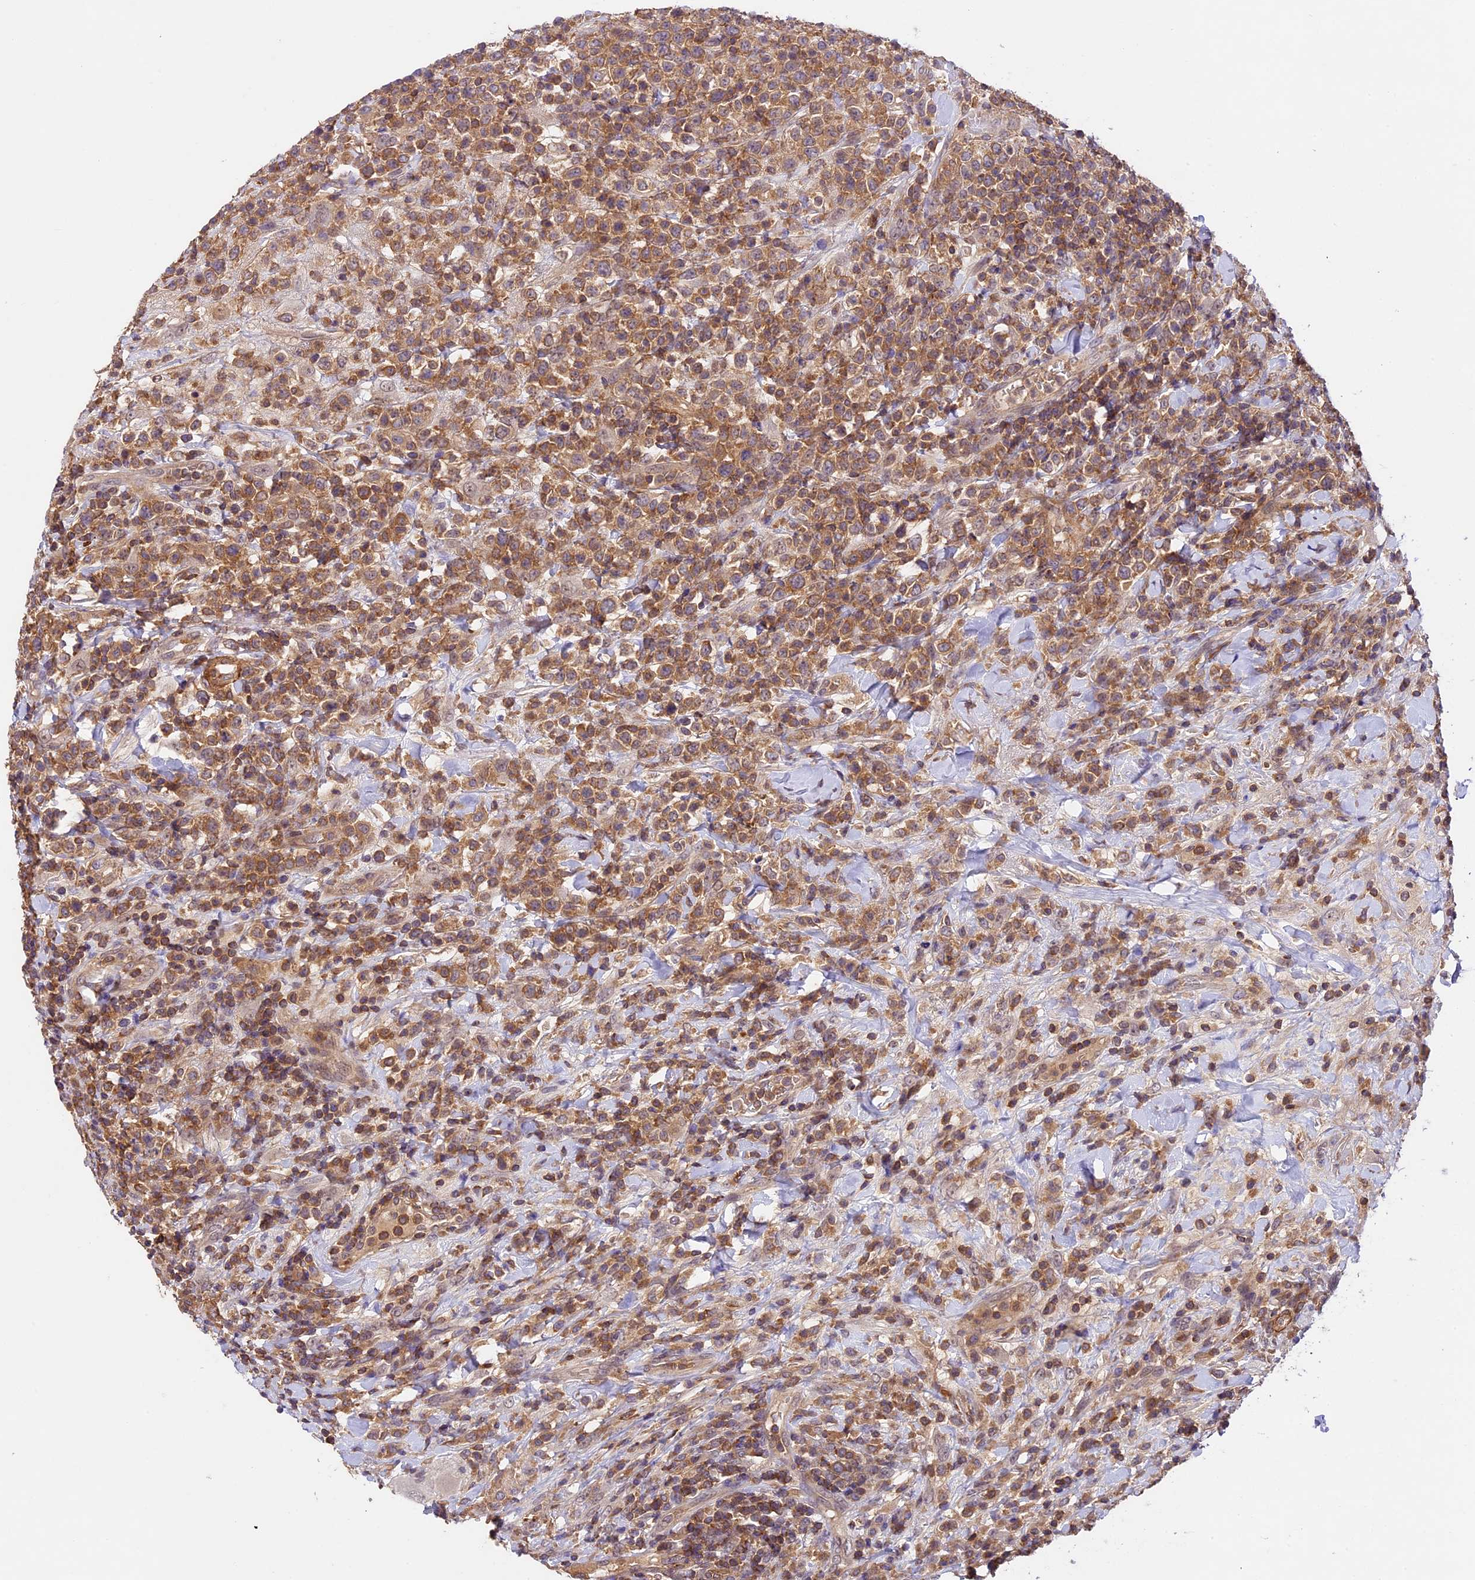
{"staining": {"intensity": "moderate", "quantity": ">75%", "location": "cytoplasmic/membranous"}, "tissue": "lymphoma", "cell_type": "Tumor cells", "image_type": "cancer", "snomed": [{"axis": "morphology", "description": "Malignant lymphoma, non-Hodgkin's type, High grade"}, {"axis": "topography", "description": "Colon"}], "caption": "Immunohistochemical staining of lymphoma shows moderate cytoplasmic/membranous protein expression in about >75% of tumor cells.", "gene": "TBC1D1", "patient": {"sex": "female", "age": 53}}